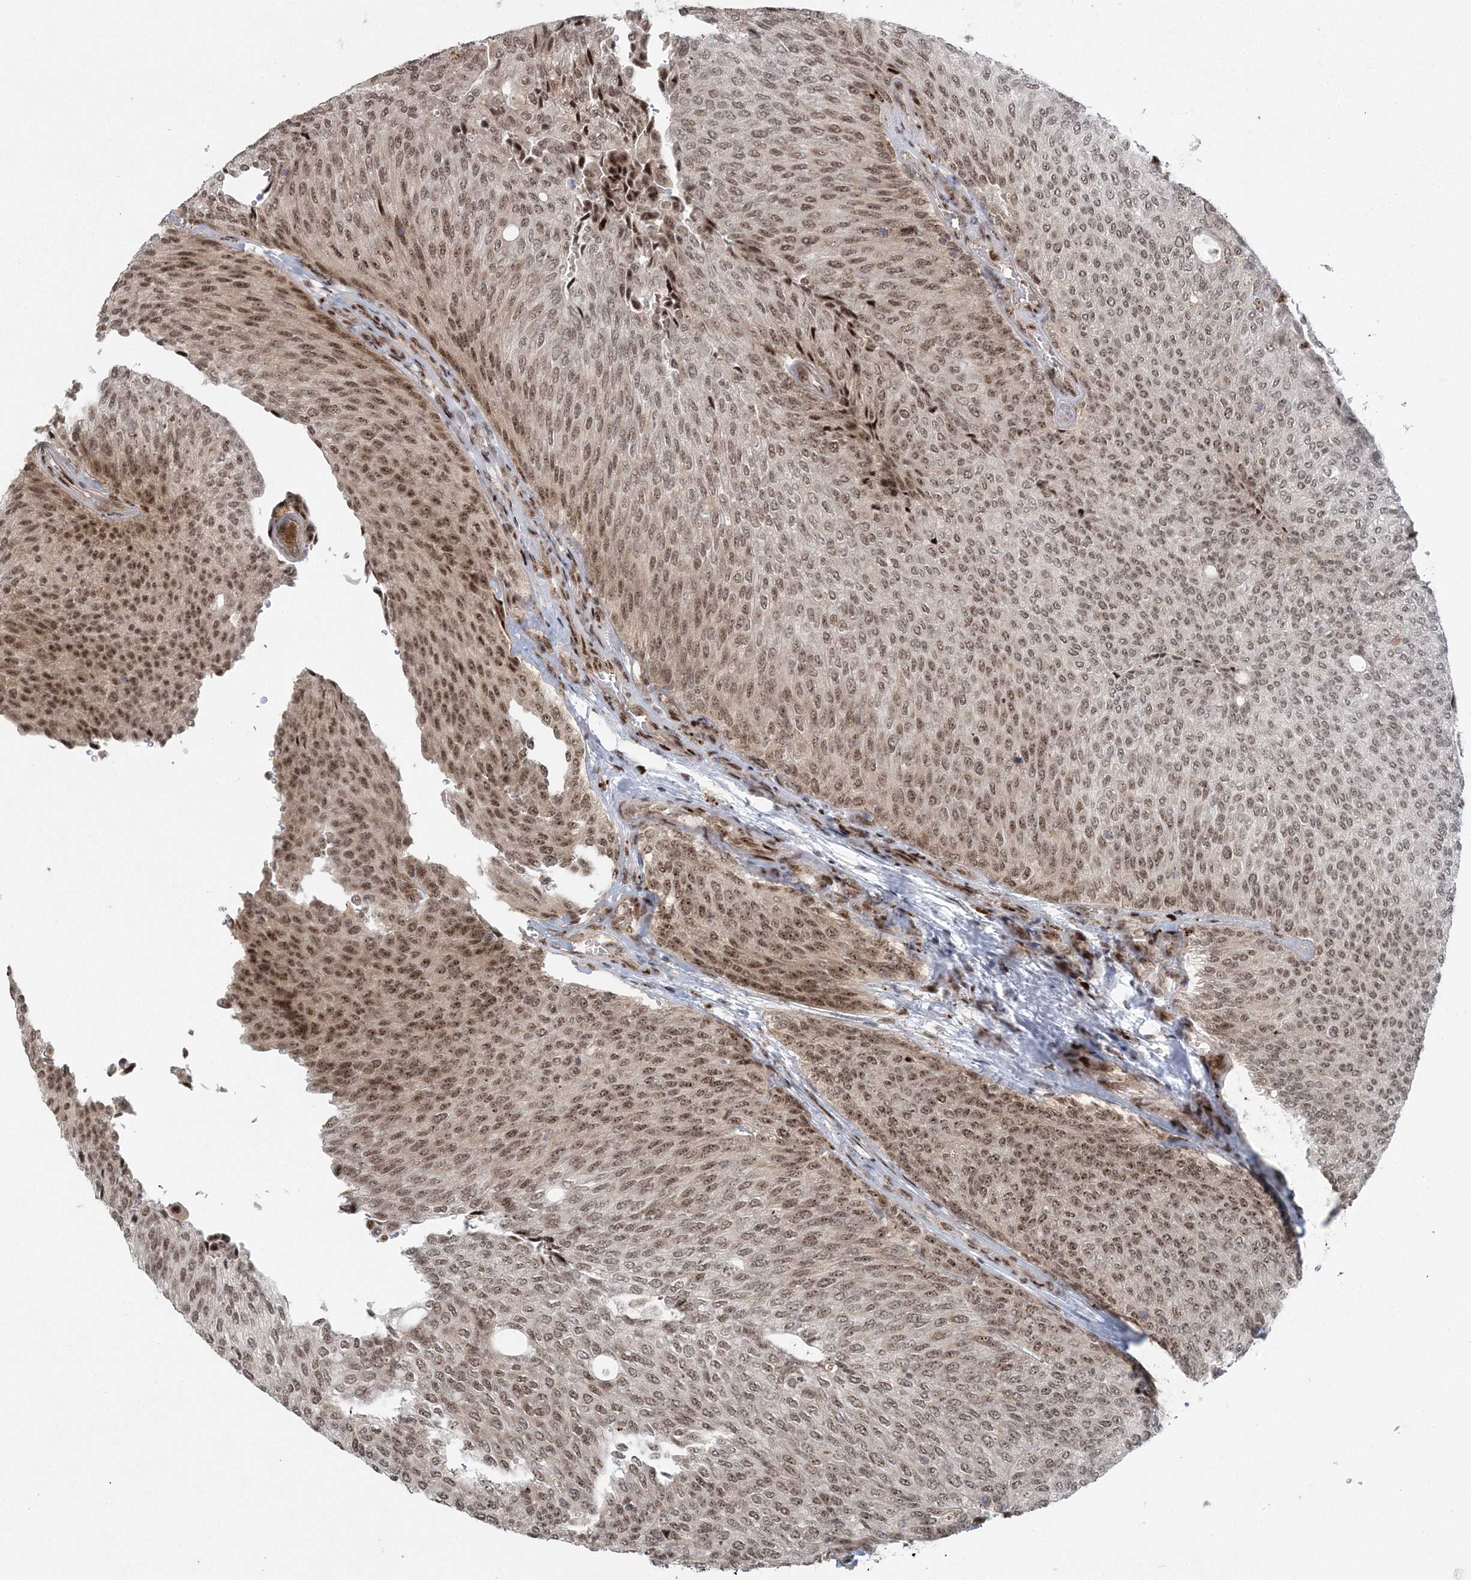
{"staining": {"intensity": "moderate", "quantity": ">75%", "location": "nuclear"}, "tissue": "urothelial cancer", "cell_type": "Tumor cells", "image_type": "cancer", "snomed": [{"axis": "morphology", "description": "Urothelial carcinoma, Low grade"}, {"axis": "topography", "description": "Urinary bladder"}], "caption": "Immunohistochemical staining of human urothelial cancer displays moderate nuclear protein positivity in approximately >75% of tumor cells. The protein is shown in brown color, while the nuclei are stained blue.", "gene": "CWC22", "patient": {"sex": "female", "age": 79}}